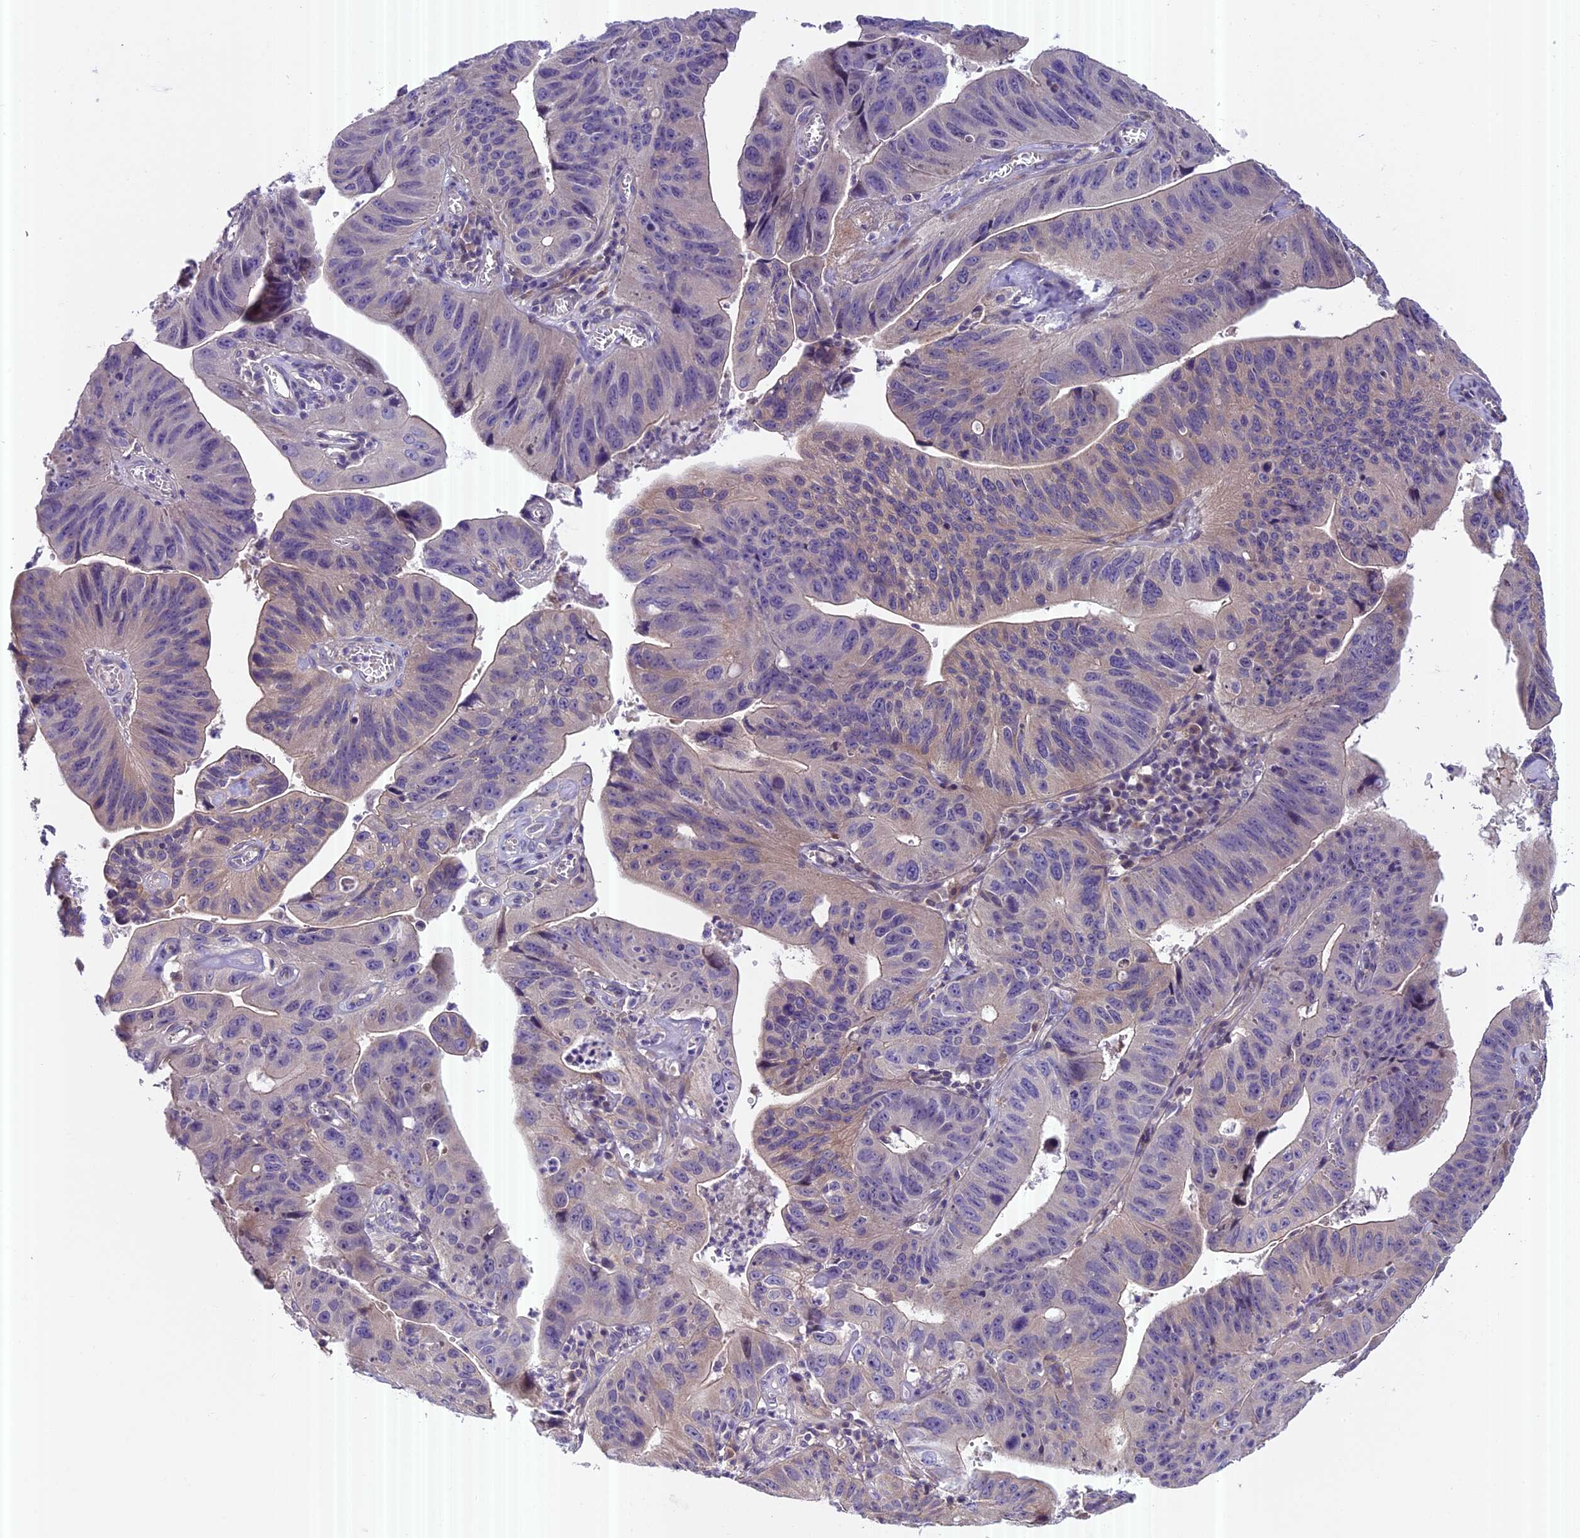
{"staining": {"intensity": "weak", "quantity": "<25%", "location": "cytoplasmic/membranous"}, "tissue": "stomach cancer", "cell_type": "Tumor cells", "image_type": "cancer", "snomed": [{"axis": "morphology", "description": "Adenocarcinoma, NOS"}, {"axis": "topography", "description": "Stomach"}], "caption": "Tumor cells are negative for brown protein staining in adenocarcinoma (stomach).", "gene": "FAM98C", "patient": {"sex": "male", "age": 59}}